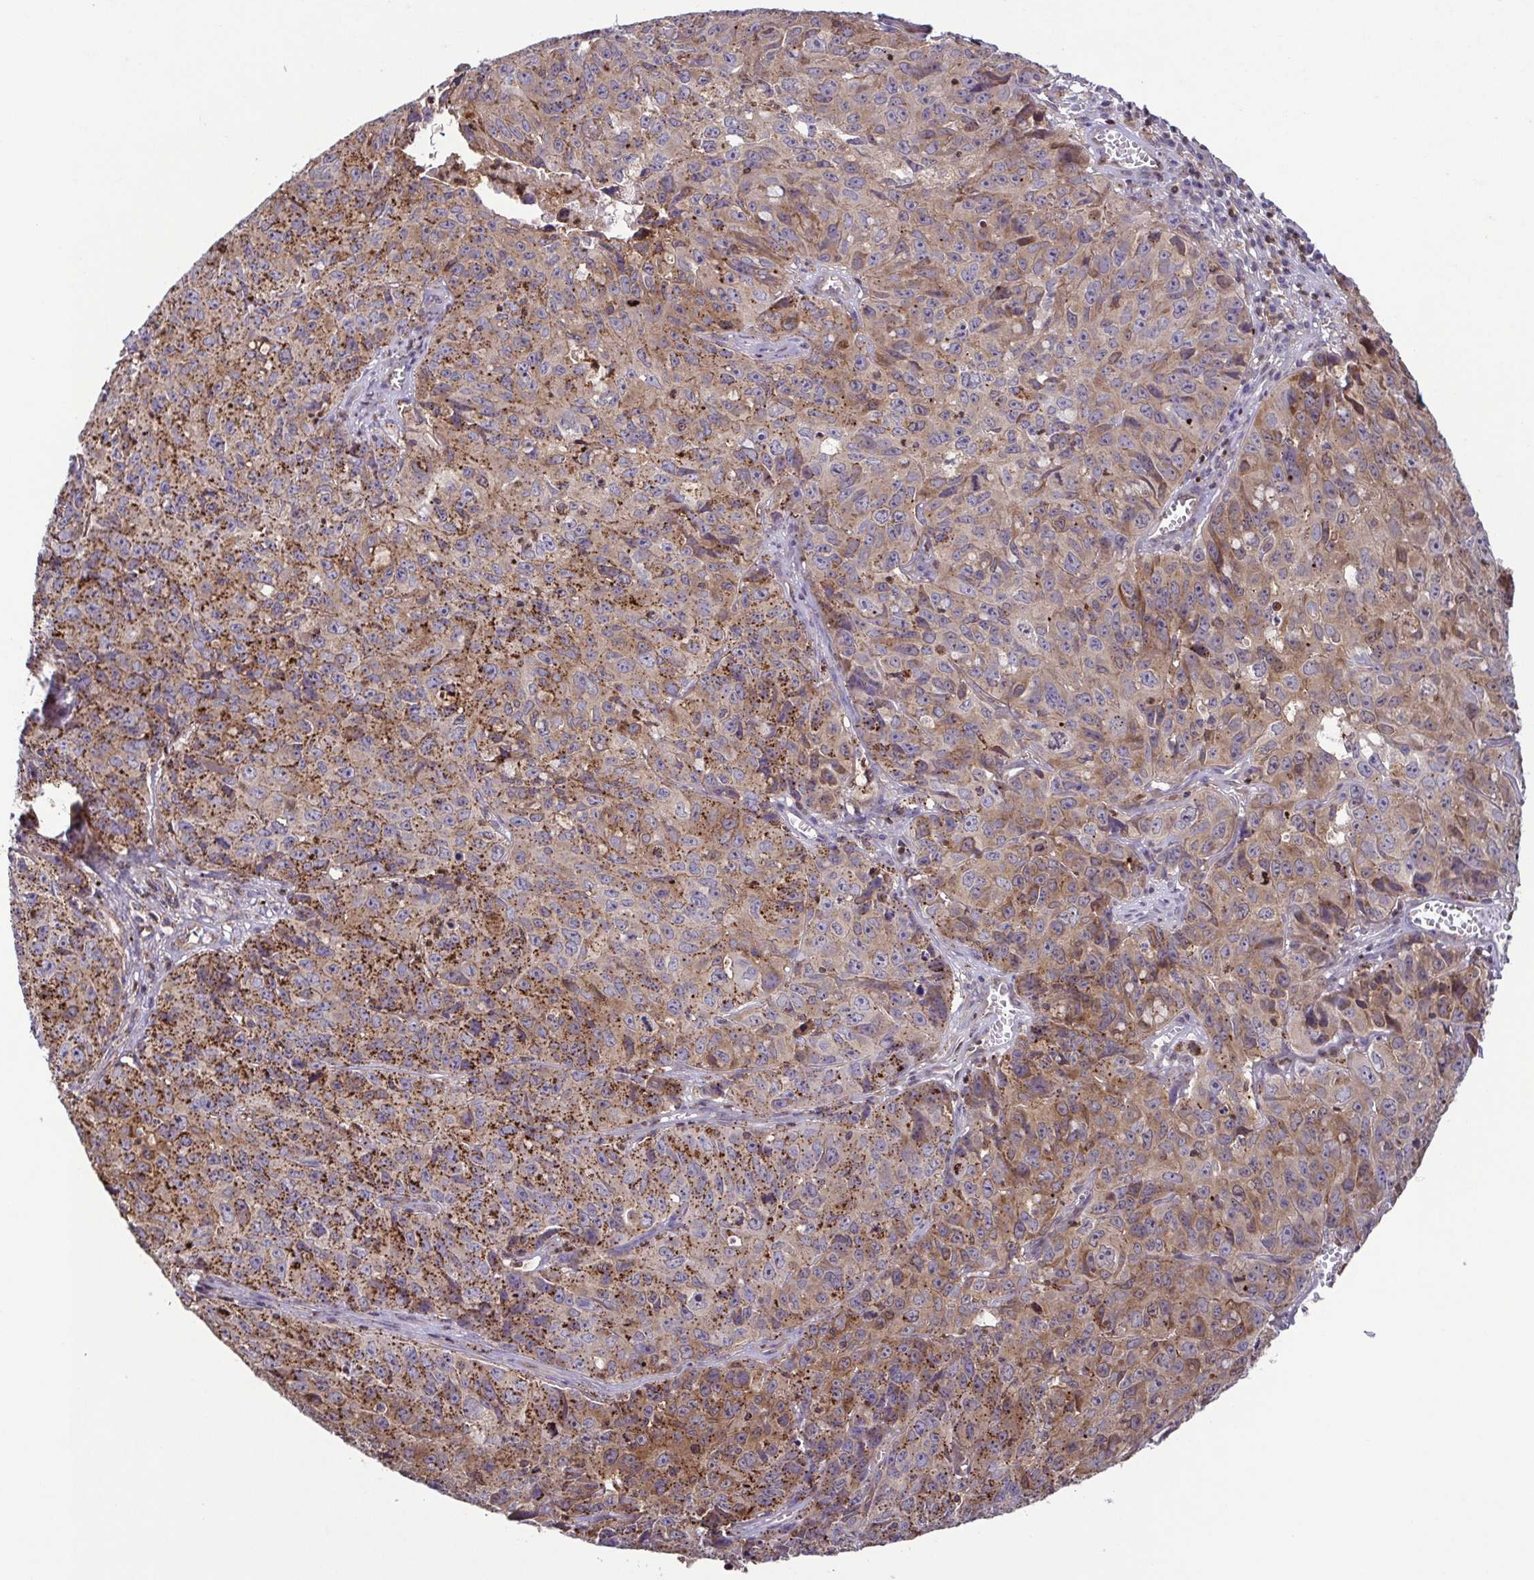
{"staining": {"intensity": "moderate", "quantity": ">75%", "location": "cytoplasmic/membranous"}, "tissue": "cervical cancer", "cell_type": "Tumor cells", "image_type": "cancer", "snomed": [{"axis": "morphology", "description": "Squamous cell carcinoma, NOS"}, {"axis": "topography", "description": "Cervix"}], "caption": "A high-resolution image shows immunohistochemistry (IHC) staining of squamous cell carcinoma (cervical), which exhibits moderate cytoplasmic/membranous expression in approximately >75% of tumor cells.", "gene": "CHMP1B", "patient": {"sex": "female", "age": 28}}